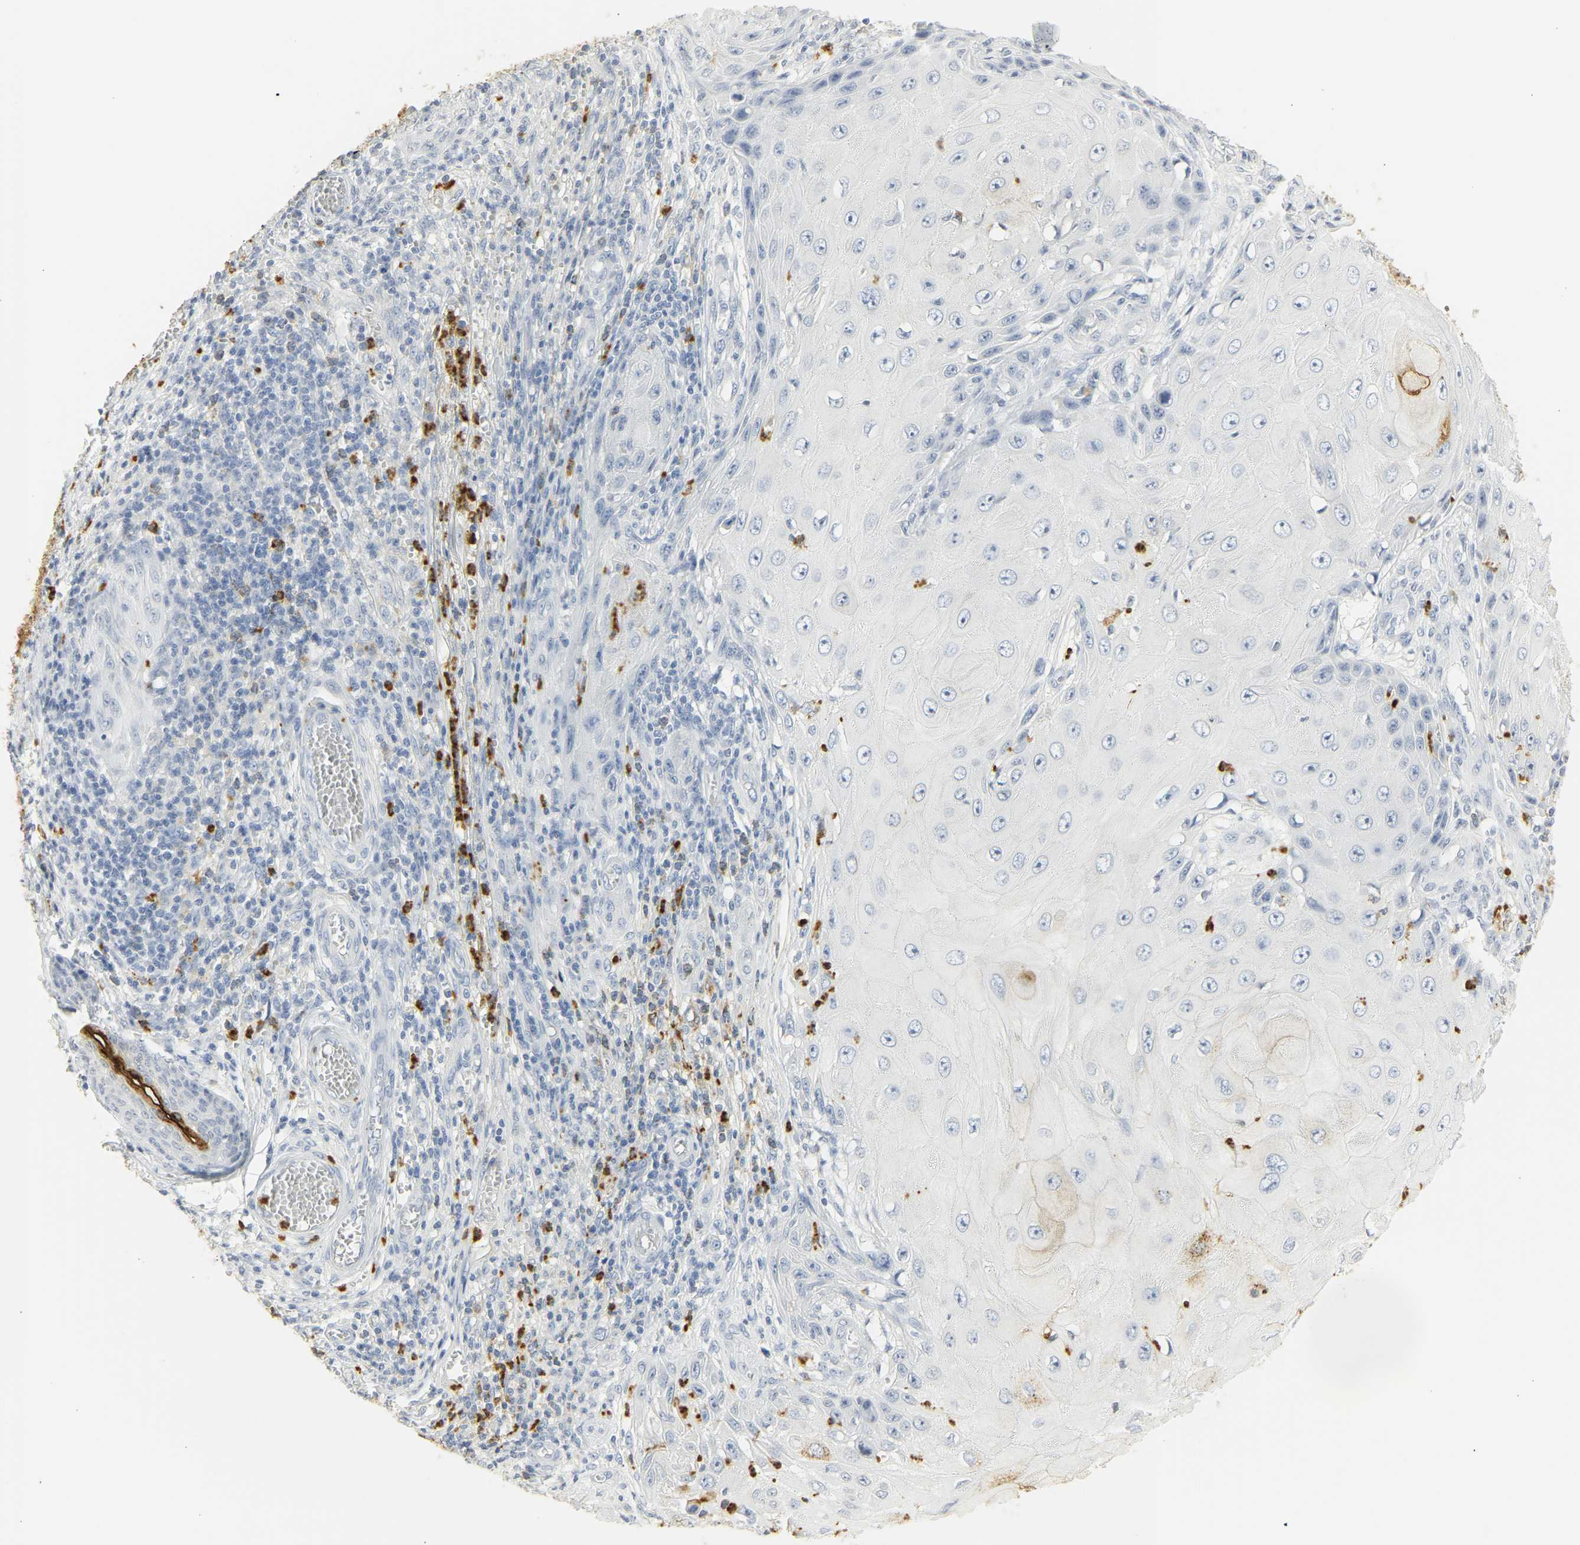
{"staining": {"intensity": "strong", "quantity": "<25%", "location": "cytoplasmic/membranous"}, "tissue": "skin cancer", "cell_type": "Tumor cells", "image_type": "cancer", "snomed": [{"axis": "morphology", "description": "Squamous cell carcinoma, NOS"}, {"axis": "topography", "description": "Skin"}], "caption": "Tumor cells exhibit strong cytoplasmic/membranous positivity in approximately <25% of cells in skin cancer (squamous cell carcinoma). The protein is shown in brown color, while the nuclei are stained blue.", "gene": "CEACAM5", "patient": {"sex": "female", "age": 73}}